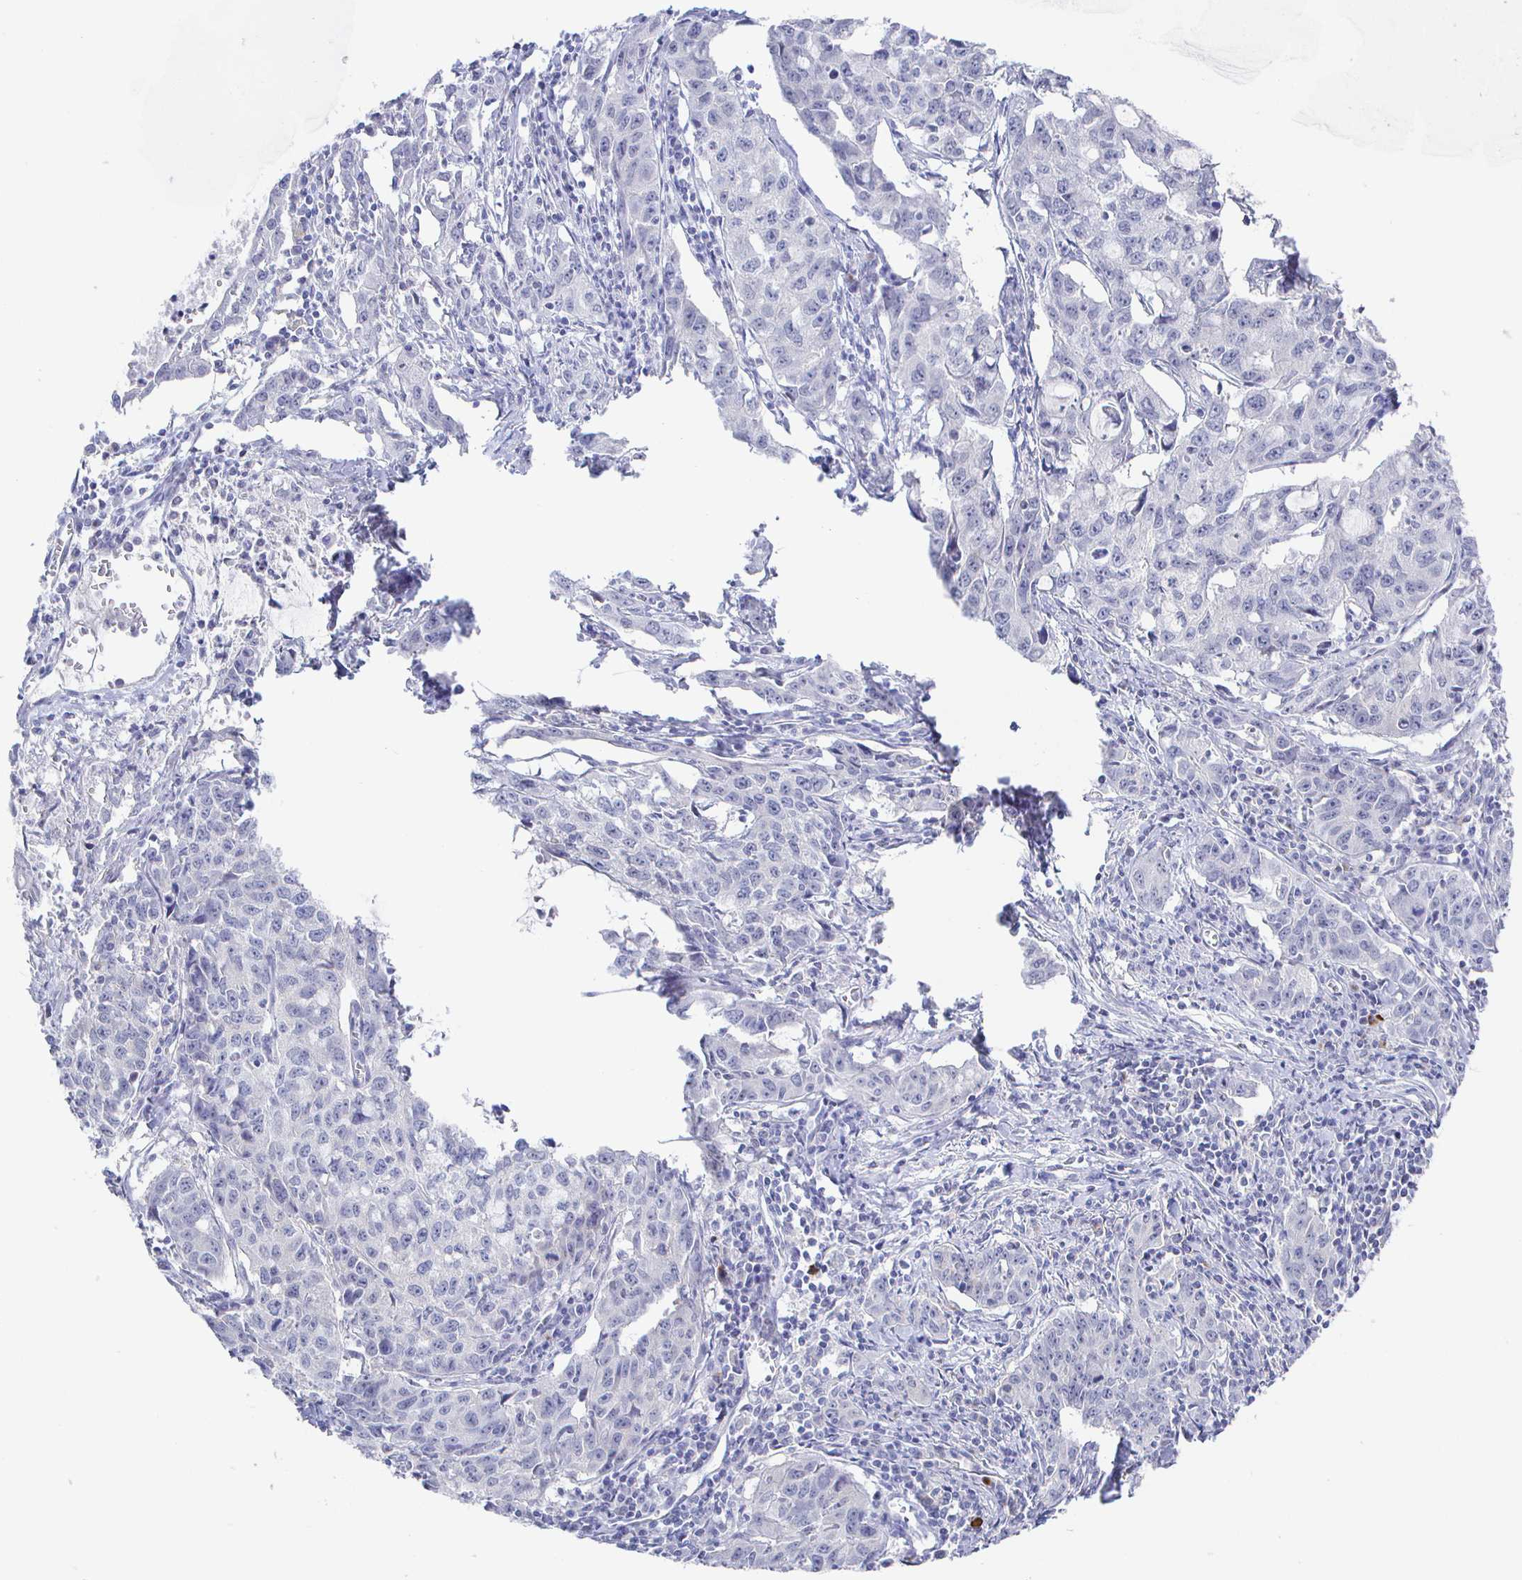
{"staining": {"intensity": "negative", "quantity": "none", "location": "none"}, "tissue": "cervical cancer", "cell_type": "Tumor cells", "image_type": "cancer", "snomed": [{"axis": "morphology", "description": "Squamous cell carcinoma, NOS"}, {"axis": "topography", "description": "Cervix"}], "caption": "IHC photomicrograph of cervical squamous cell carcinoma stained for a protein (brown), which shows no staining in tumor cells.", "gene": "LRRC23", "patient": {"sex": "female", "age": 28}}